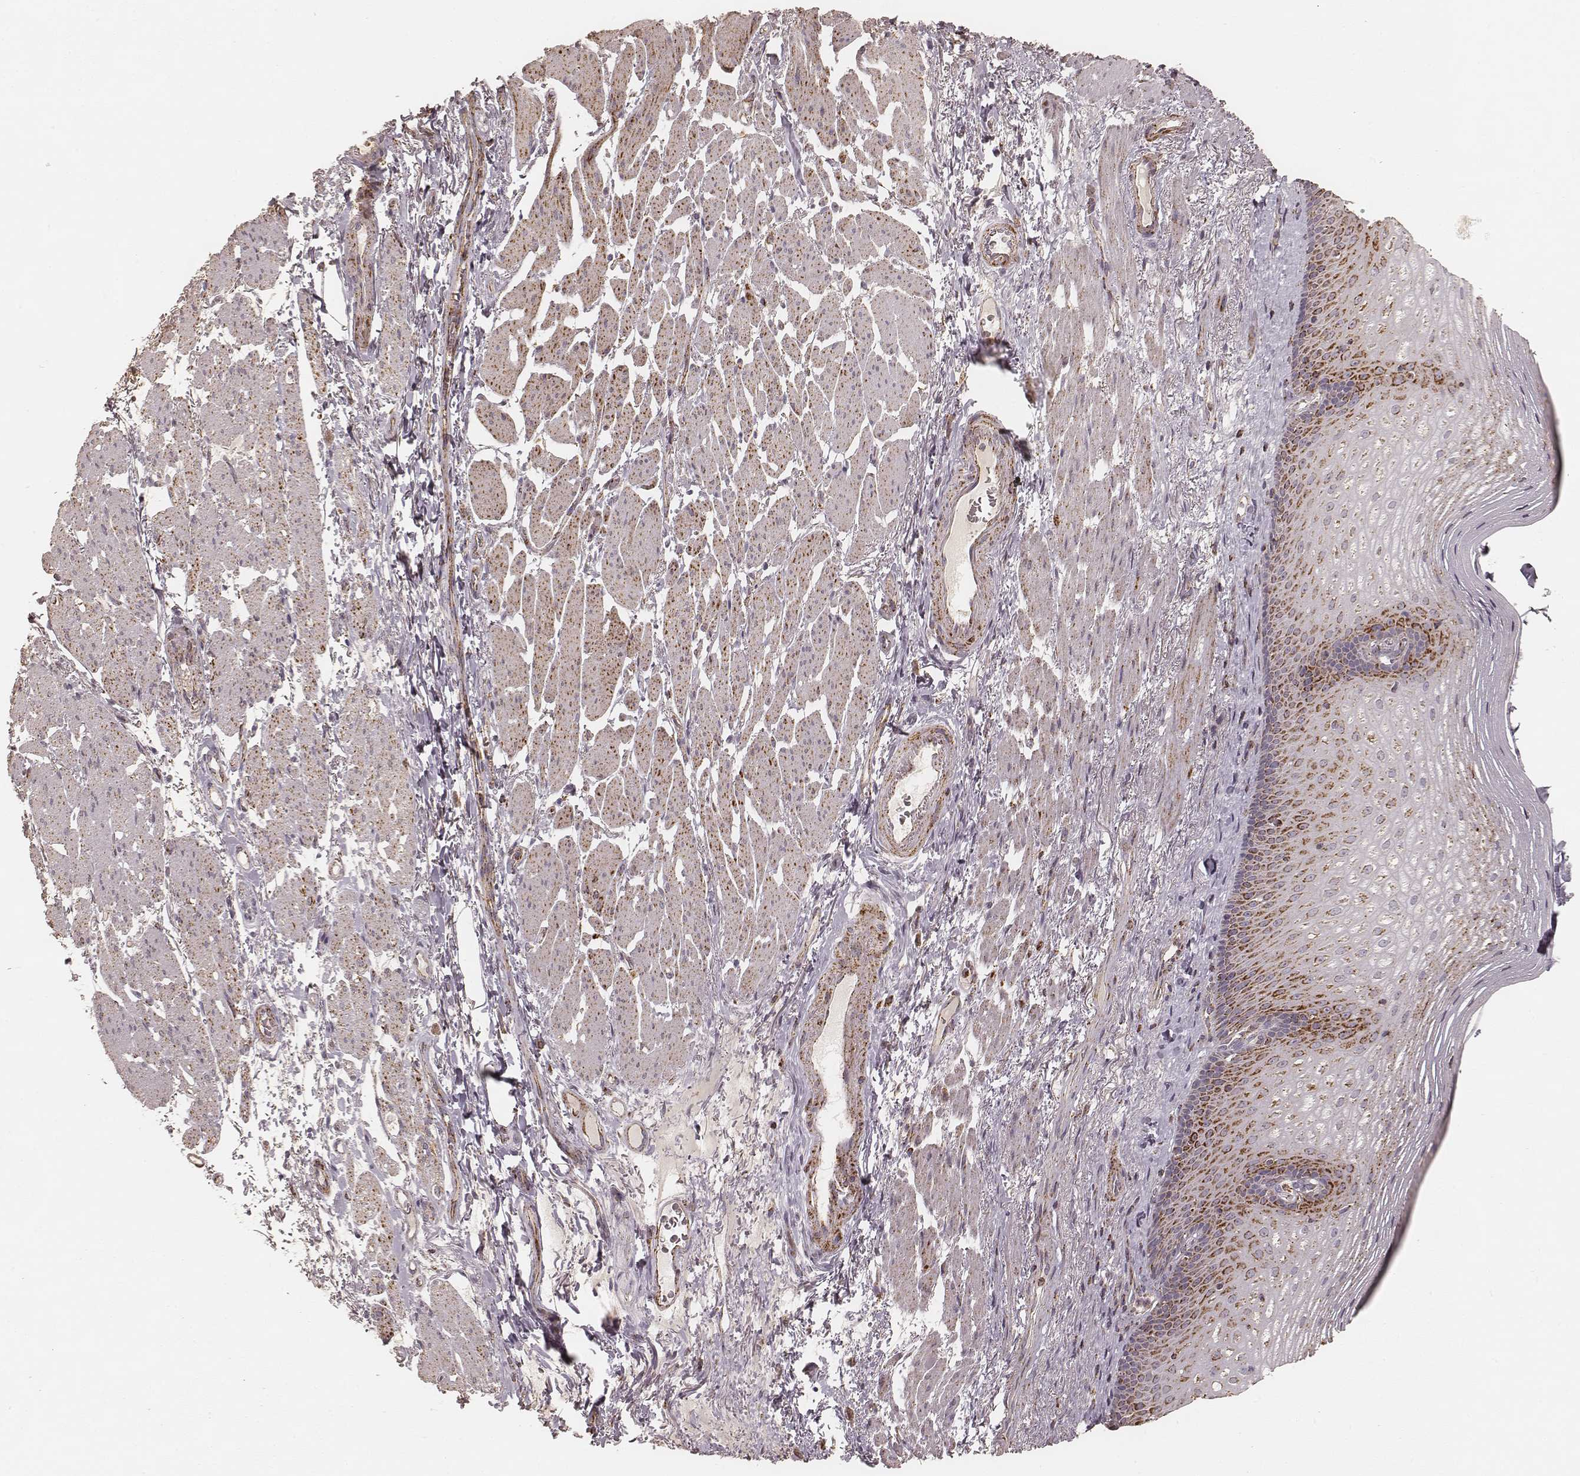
{"staining": {"intensity": "moderate", "quantity": "25%-75%", "location": "cytoplasmic/membranous"}, "tissue": "esophagus", "cell_type": "Squamous epithelial cells", "image_type": "normal", "snomed": [{"axis": "morphology", "description": "Normal tissue, NOS"}, {"axis": "topography", "description": "Esophagus"}], "caption": "A brown stain labels moderate cytoplasmic/membranous positivity of a protein in squamous epithelial cells of normal human esophagus.", "gene": "CS", "patient": {"sex": "male", "age": 76}}